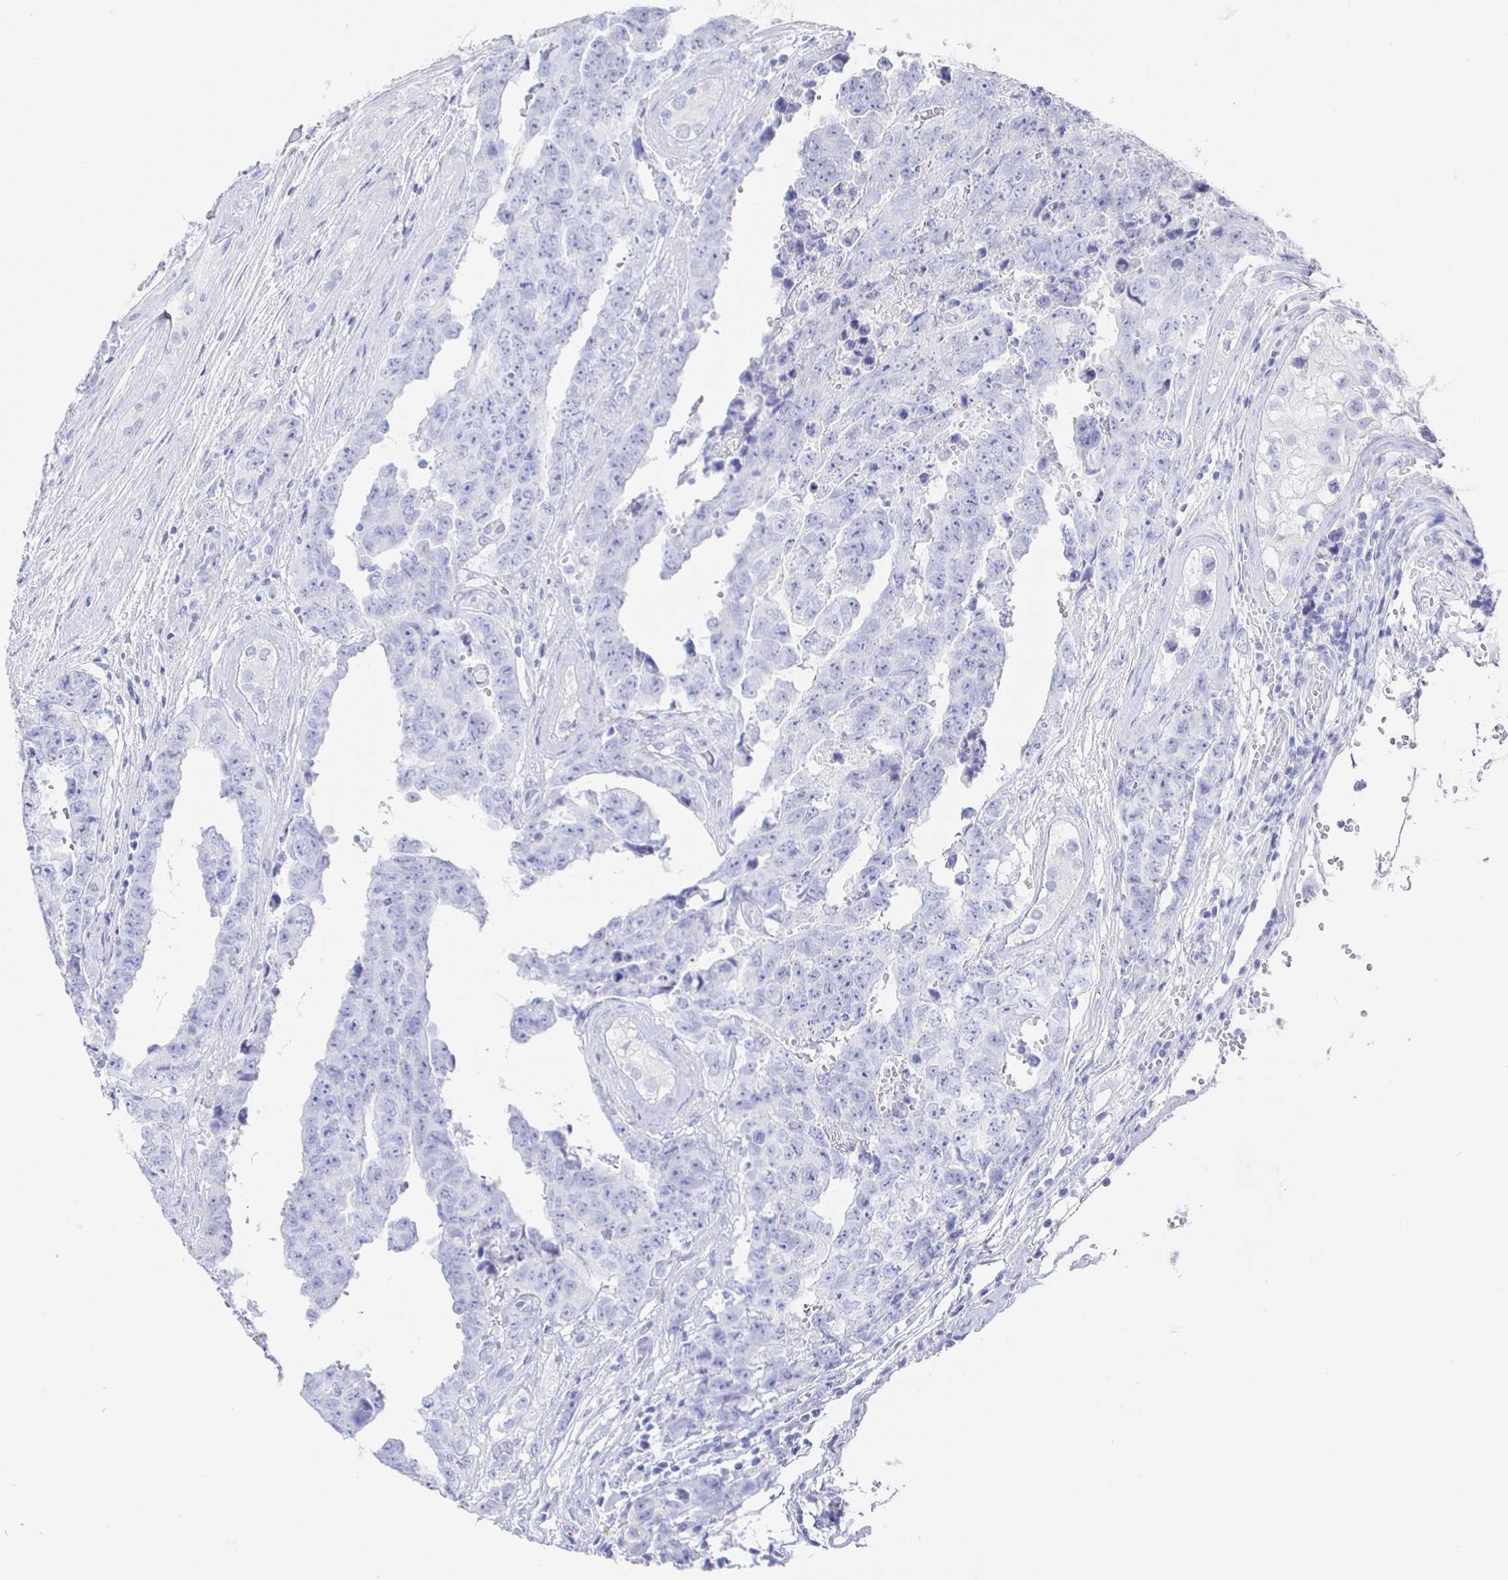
{"staining": {"intensity": "negative", "quantity": "none", "location": "none"}, "tissue": "testis cancer", "cell_type": "Tumor cells", "image_type": "cancer", "snomed": [{"axis": "morphology", "description": "Normal tissue, NOS"}, {"axis": "morphology", "description": "Carcinoma, Embryonal, NOS"}, {"axis": "topography", "description": "Testis"}, {"axis": "topography", "description": "Epididymis"}], "caption": "Immunohistochemical staining of testis embryonal carcinoma shows no significant staining in tumor cells.", "gene": "CLCA1", "patient": {"sex": "male", "age": 25}}